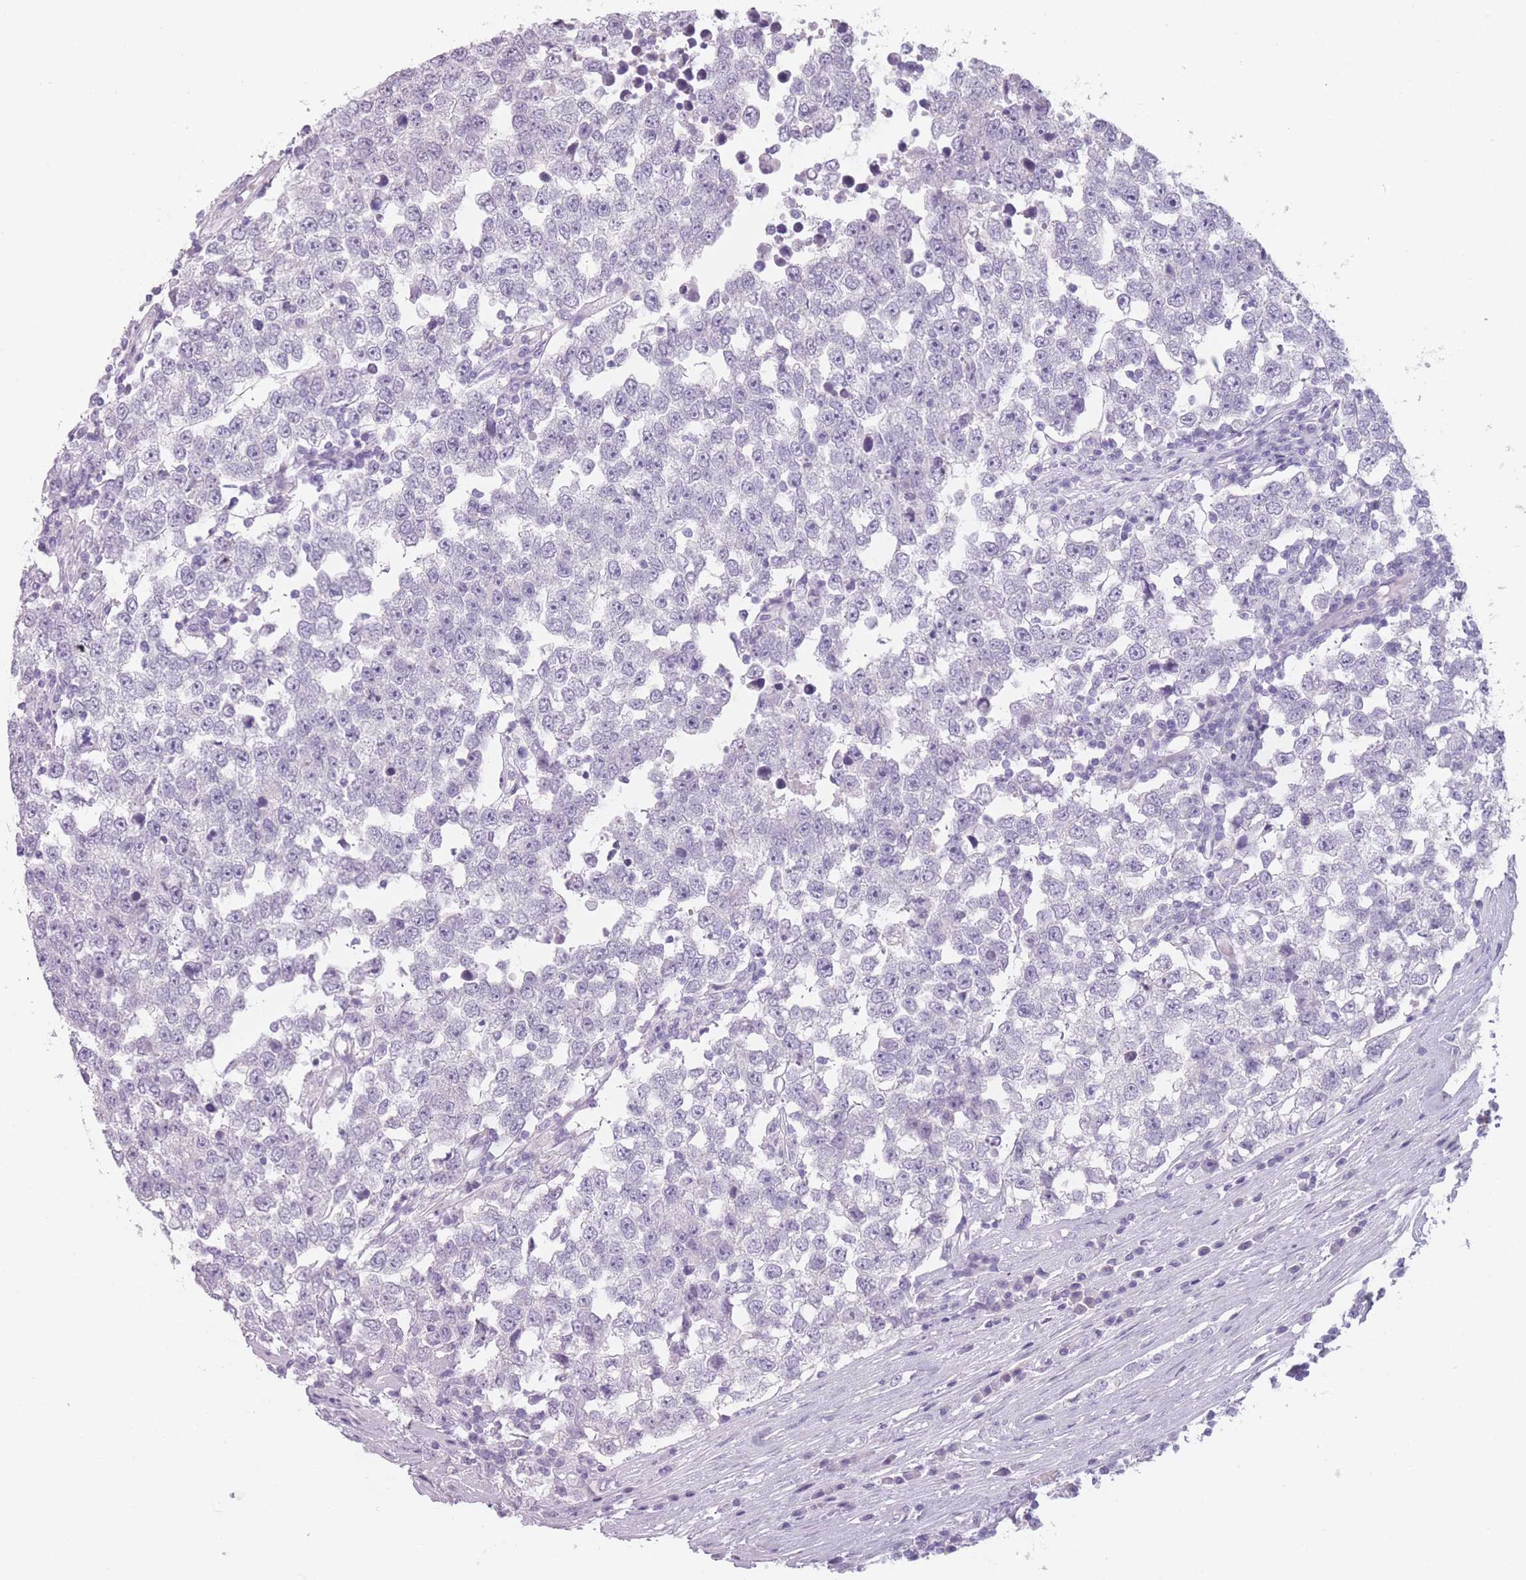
{"staining": {"intensity": "negative", "quantity": "none", "location": "none"}, "tissue": "testis cancer", "cell_type": "Tumor cells", "image_type": "cancer", "snomed": [{"axis": "morphology", "description": "Seminoma, NOS"}, {"axis": "morphology", "description": "Carcinoma, Embryonal, NOS"}, {"axis": "topography", "description": "Testis"}], "caption": "Tumor cells show no significant protein expression in testis cancer.", "gene": "PPFIA3", "patient": {"sex": "male", "age": 28}}